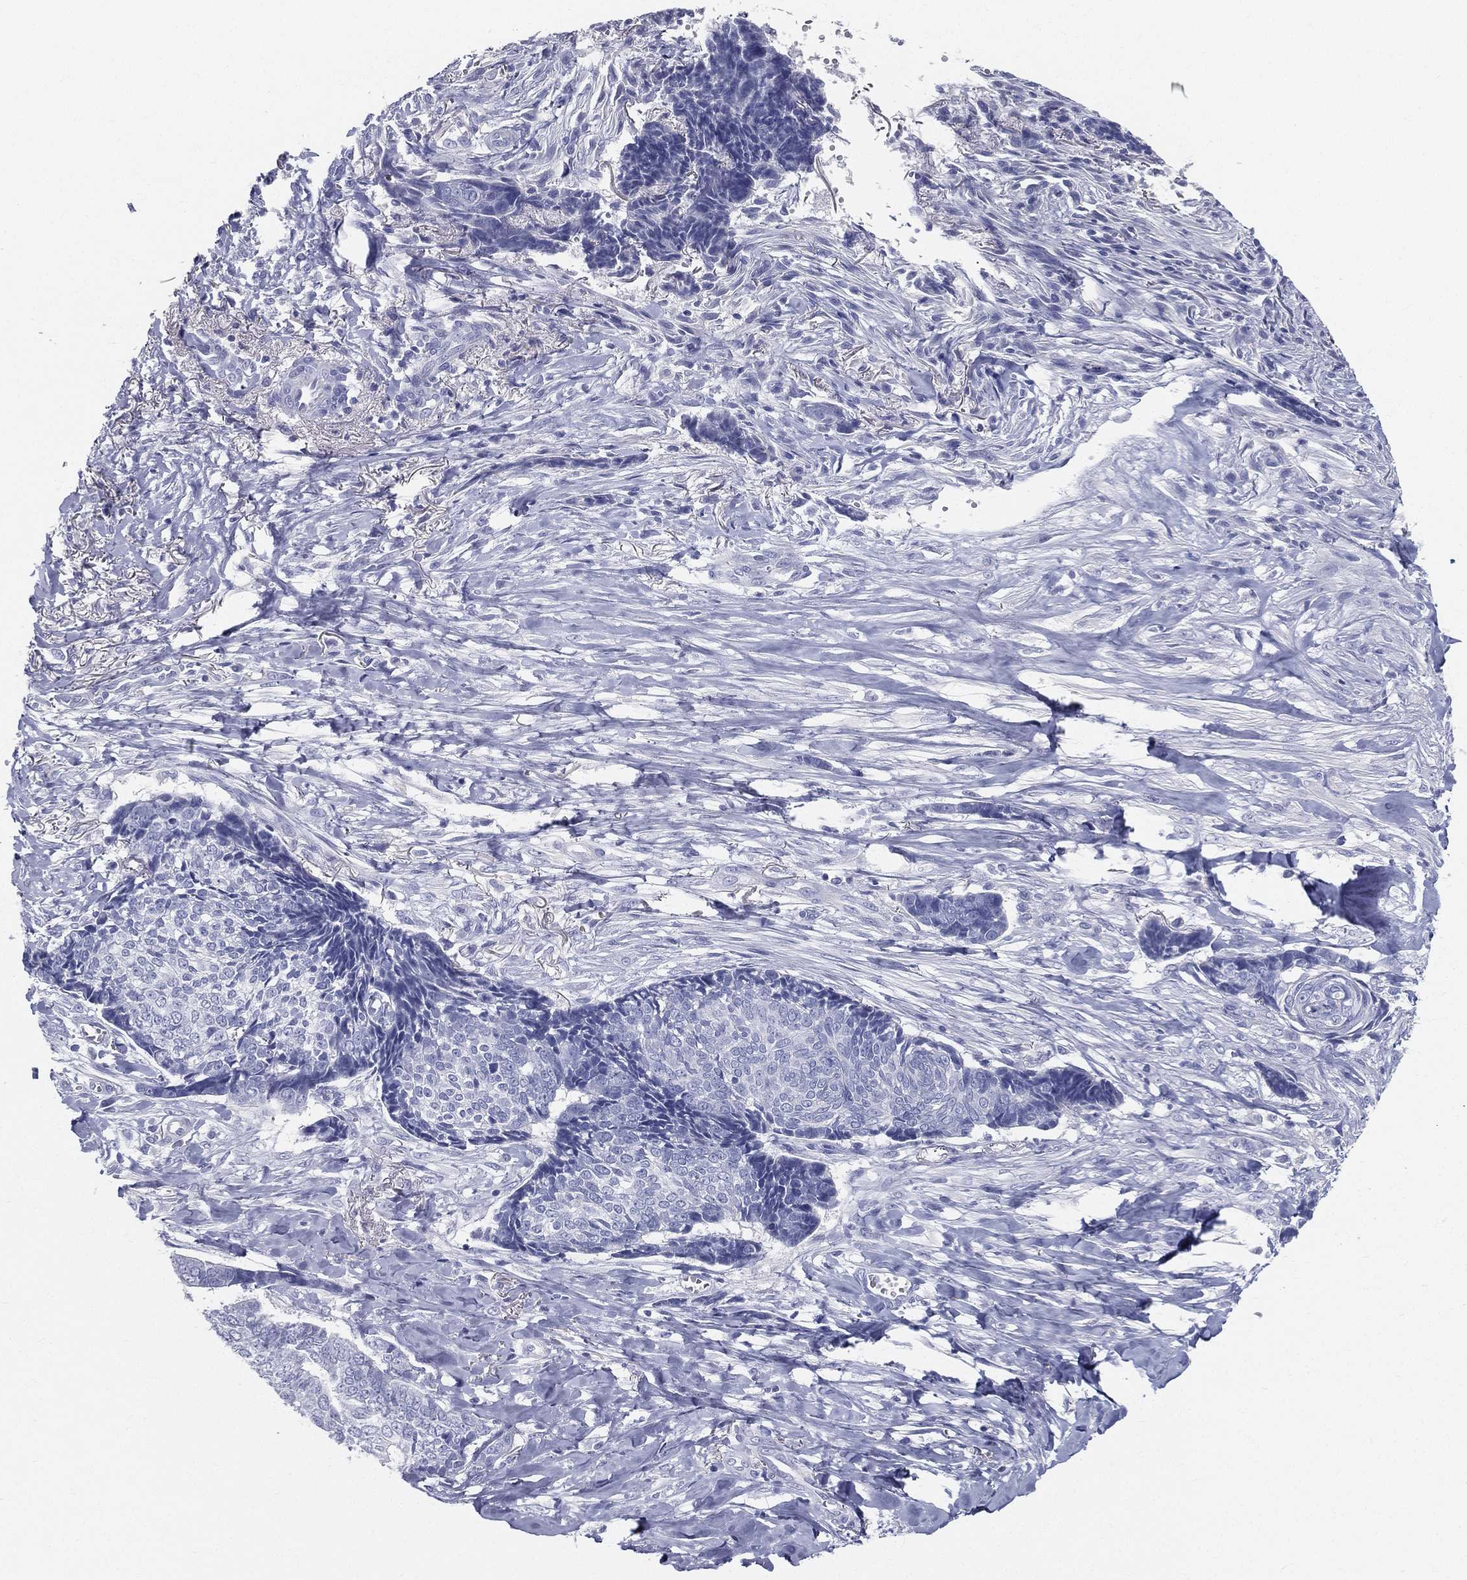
{"staining": {"intensity": "negative", "quantity": "none", "location": "none"}, "tissue": "skin cancer", "cell_type": "Tumor cells", "image_type": "cancer", "snomed": [{"axis": "morphology", "description": "Basal cell carcinoma"}, {"axis": "topography", "description": "Skin"}], "caption": "Tumor cells show no significant staining in basal cell carcinoma (skin). (DAB IHC visualized using brightfield microscopy, high magnification).", "gene": "STS", "patient": {"sex": "male", "age": 86}}